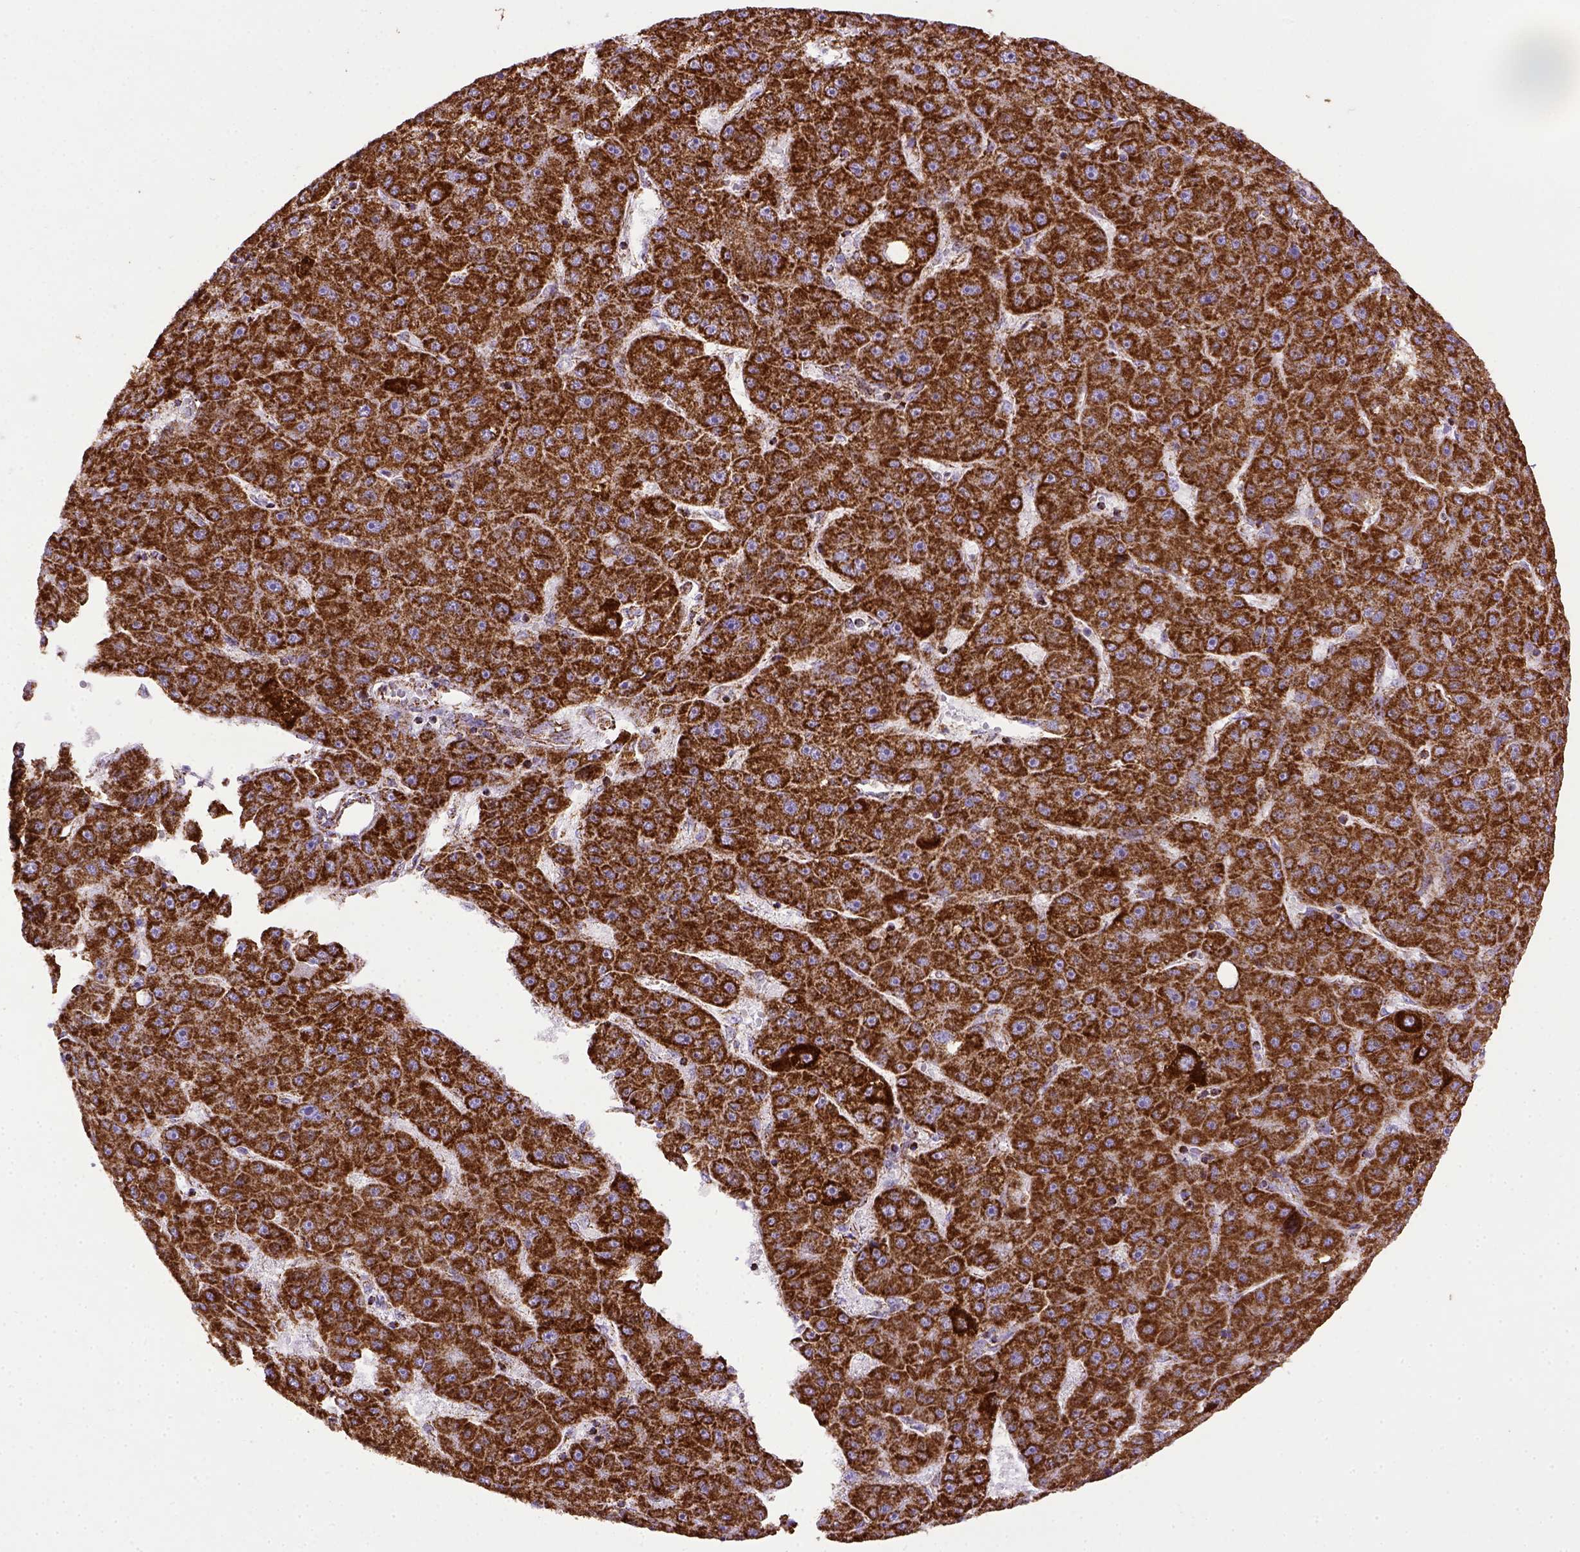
{"staining": {"intensity": "strong", "quantity": ">75%", "location": "cytoplasmic/membranous"}, "tissue": "liver cancer", "cell_type": "Tumor cells", "image_type": "cancer", "snomed": [{"axis": "morphology", "description": "Carcinoma, Hepatocellular, NOS"}, {"axis": "topography", "description": "Liver"}], "caption": "Immunohistochemical staining of liver cancer shows high levels of strong cytoplasmic/membranous protein staining in about >75% of tumor cells.", "gene": "MT-CO1", "patient": {"sex": "male", "age": 67}}